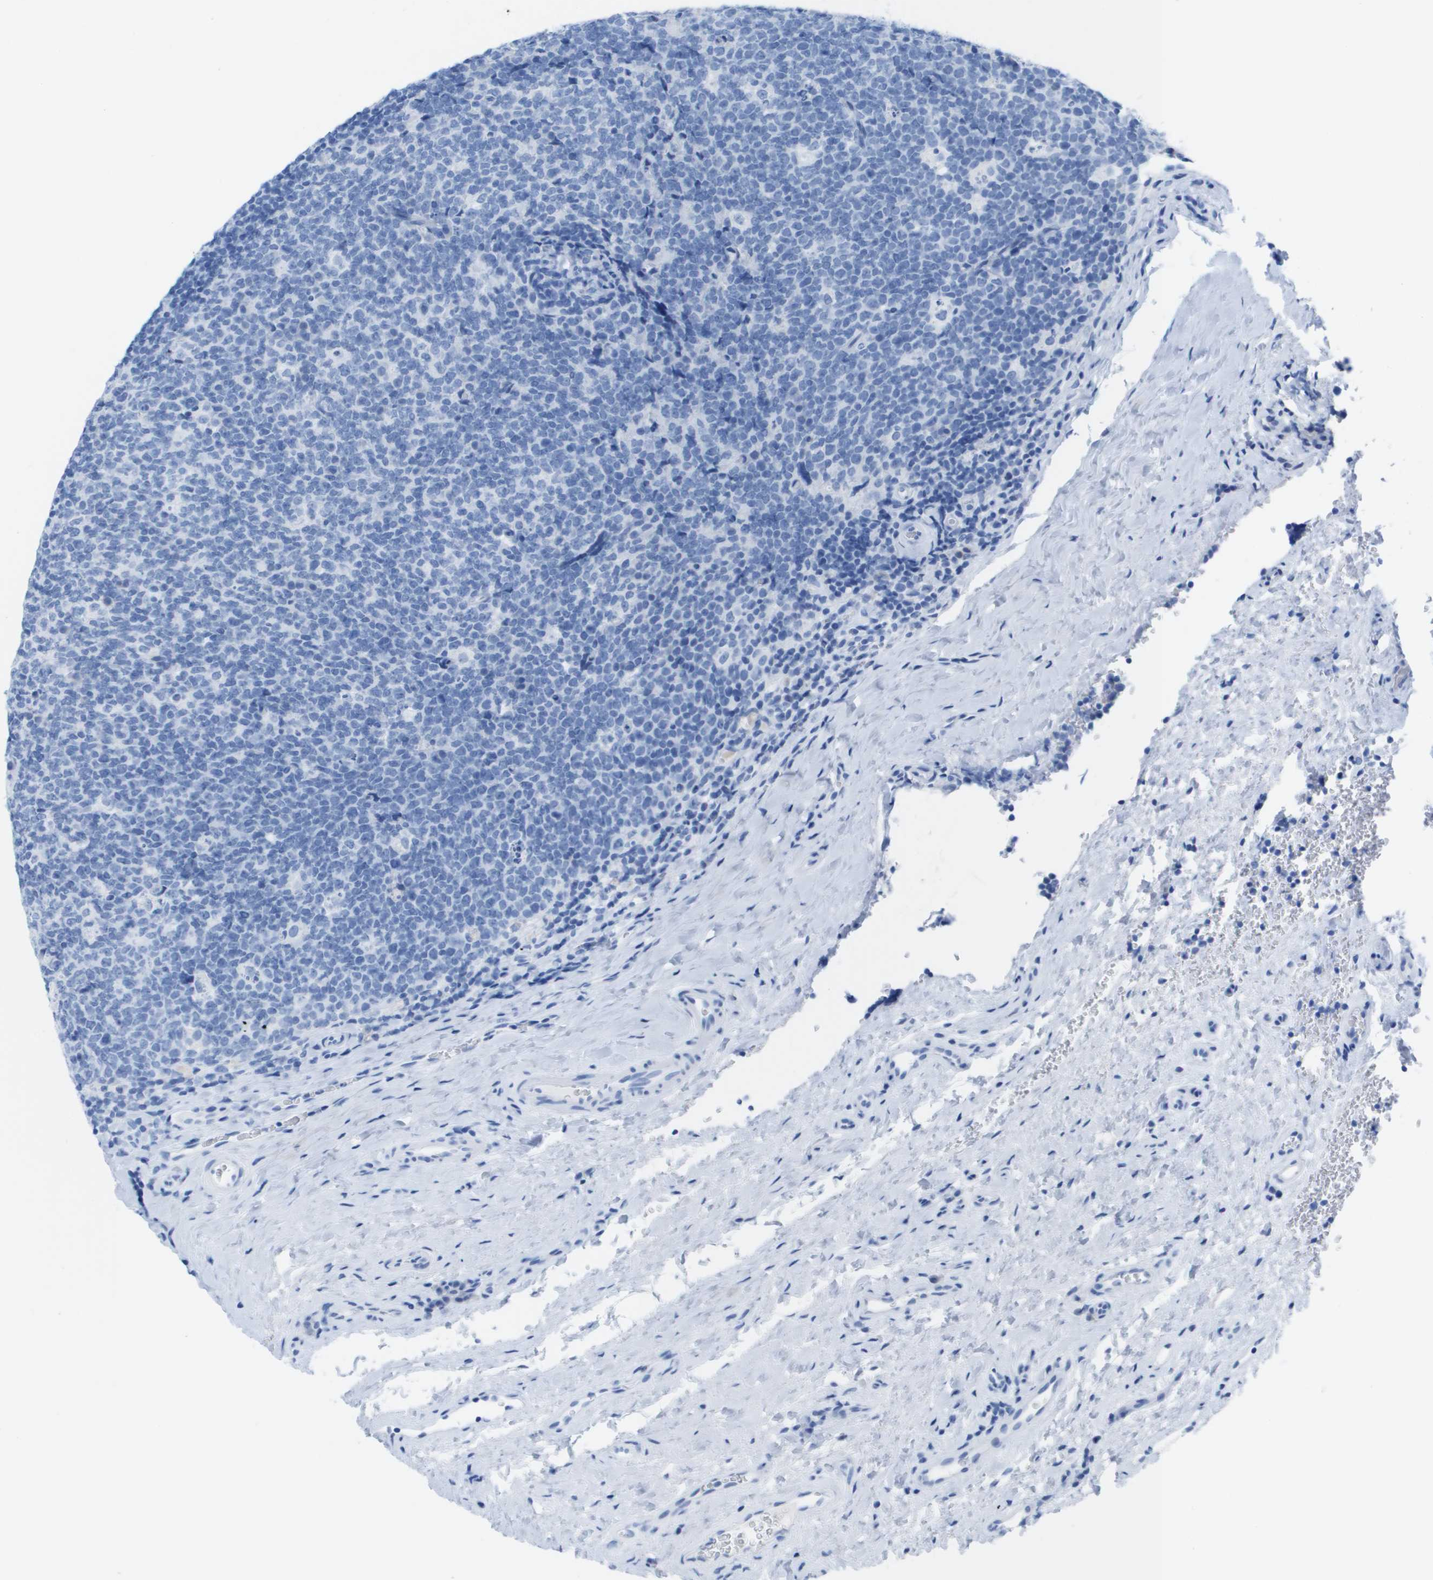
{"staining": {"intensity": "negative", "quantity": "none", "location": "none"}, "tissue": "tonsil", "cell_type": "Germinal center cells", "image_type": "normal", "snomed": [{"axis": "morphology", "description": "Normal tissue, NOS"}, {"axis": "topography", "description": "Tonsil"}], "caption": "A high-resolution micrograph shows immunohistochemistry (IHC) staining of benign tonsil, which shows no significant staining in germinal center cells. (Brightfield microscopy of DAB (3,3'-diaminobenzidine) IHC at high magnification).", "gene": "KCNA3", "patient": {"sex": "male", "age": 17}}